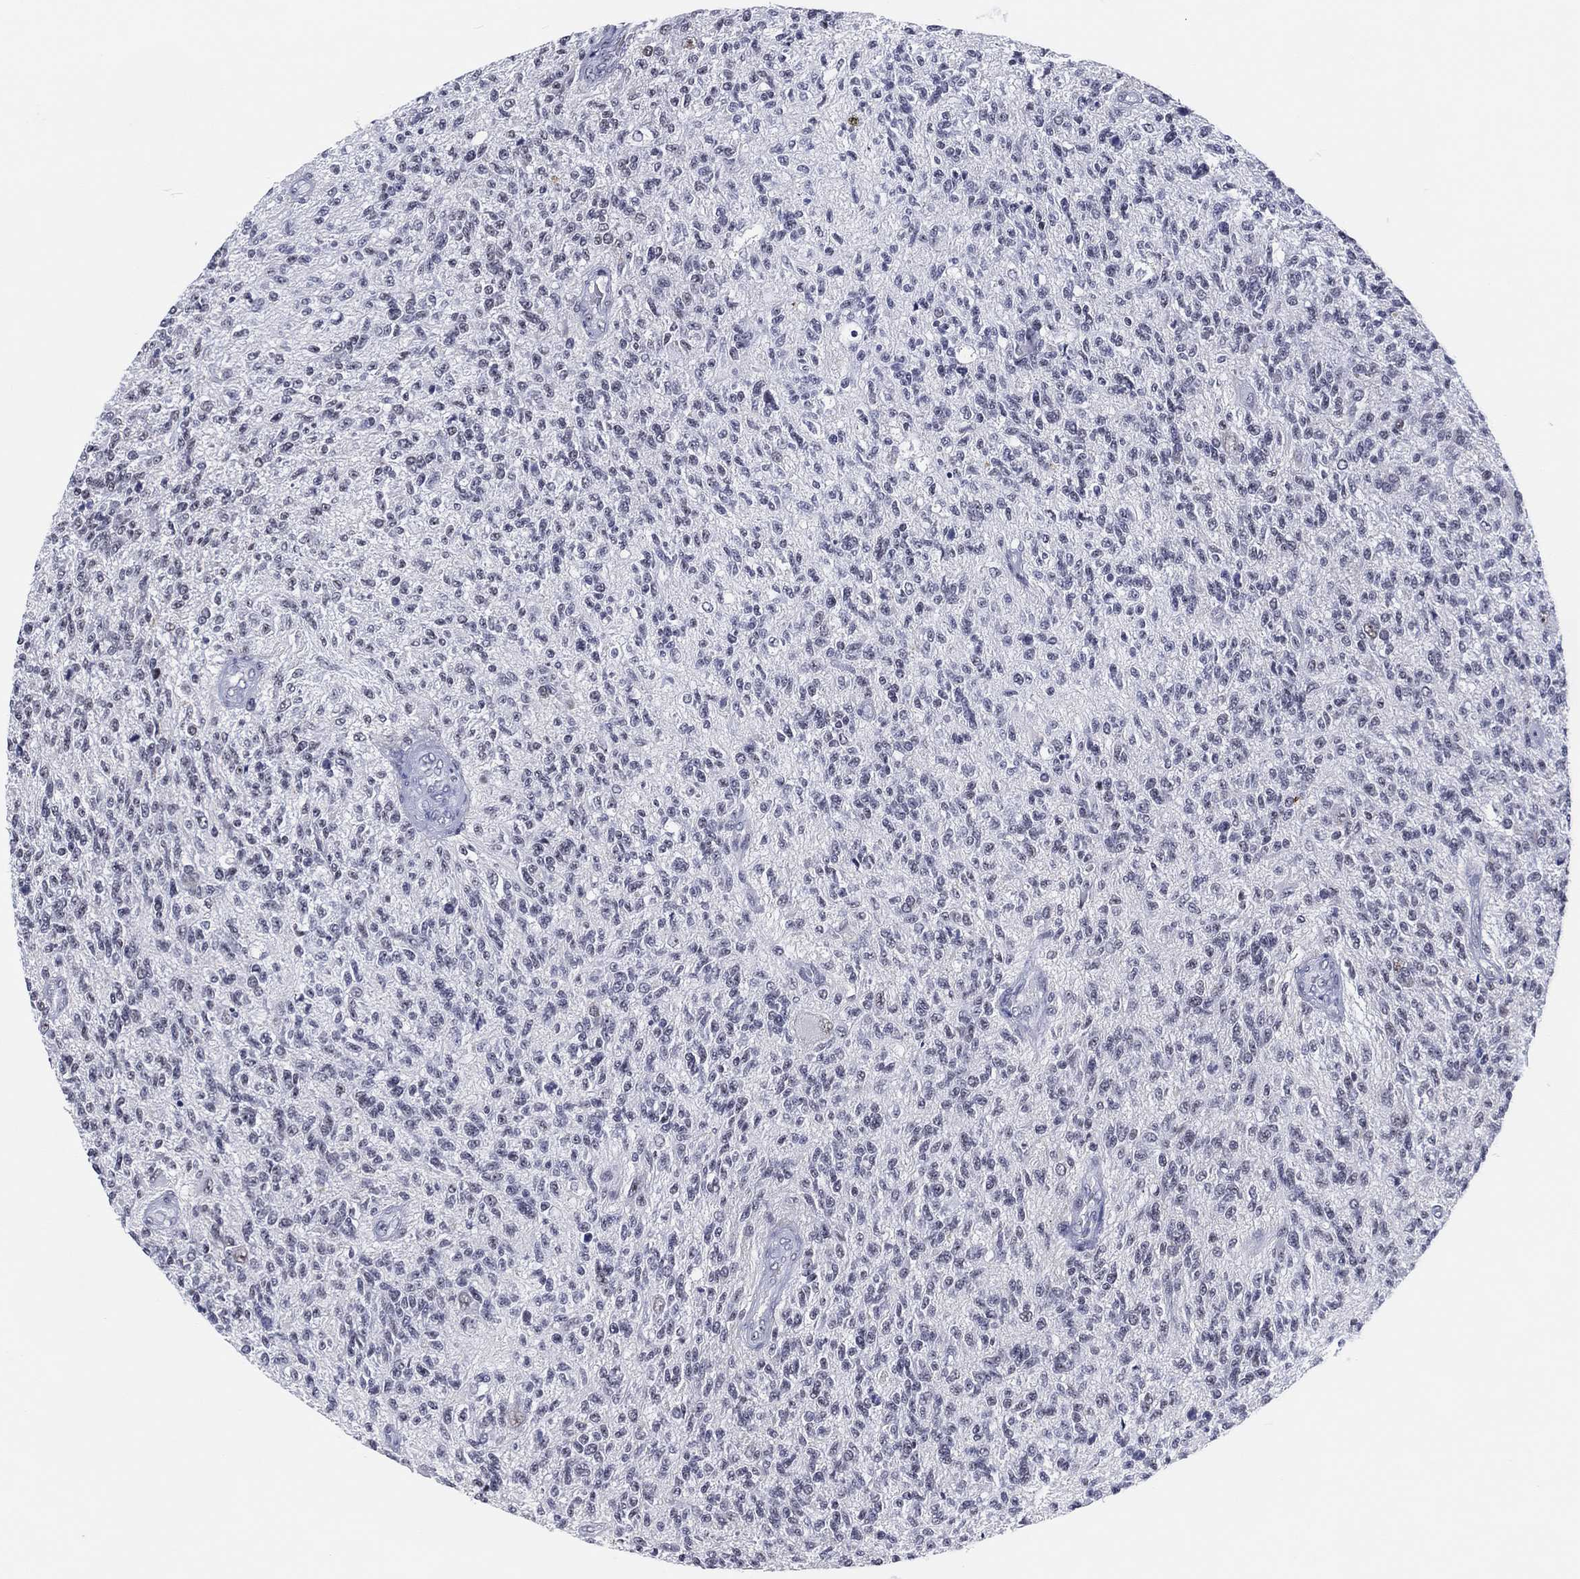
{"staining": {"intensity": "negative", "quantity": "none", "location": "none"}, "tissue": "glioma", "cell_type": "Tumor cells", "image_type": "cancer", "snomed": [{"axis": "morphology", "description": "Glioma, malignant, High grade"}, {"axis": "topography", "description": "Brain"}], "caption": "IHC image of neoplastic tissue: human glioma stained with DAB (3,3'-diaminobenzidine) shows no significant protein staining in tumor cells.", "gene": "MAPK8IP1", "patient": {"sex": "male", "age": 56}}